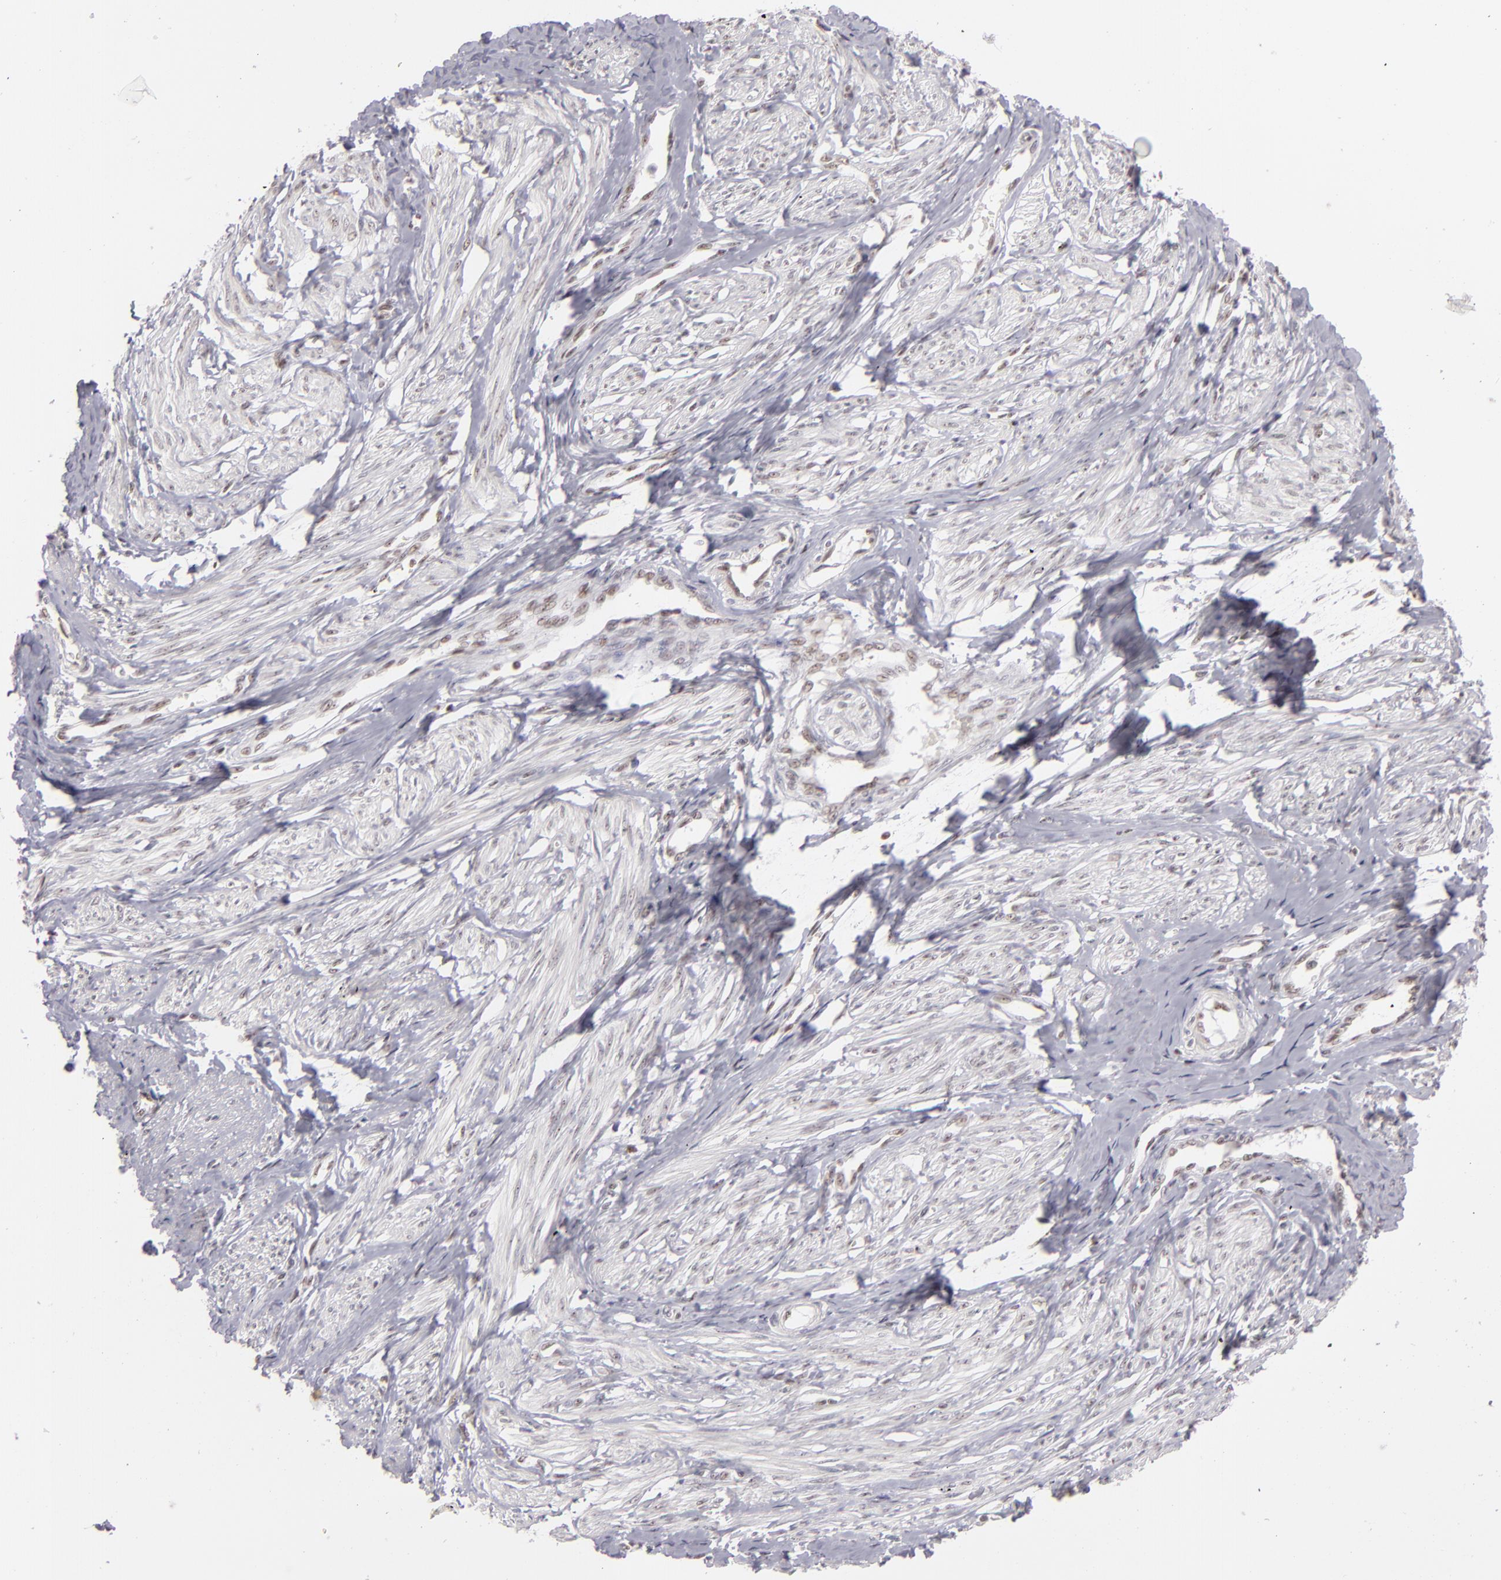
{"staining": {"intensity": "negative", "quantity": "none", "location": "none"}, "tissue": "smooth muscle", "cell_type": "Smooth muscle cells", "image_type": "normal", "snomed": [{"axis": "morphology", "description": "Normal tissue, NOS"}, {"axis": "topography", "description": "Smooth muscle"}, {"axis": "topography", "description": "Uterus"}], "caption": "Image shows no protein expression in smooth muscle cells of benign smooth muscle.", "gene": "DAXX", "patient": {"sex": "female", "age": 39}}